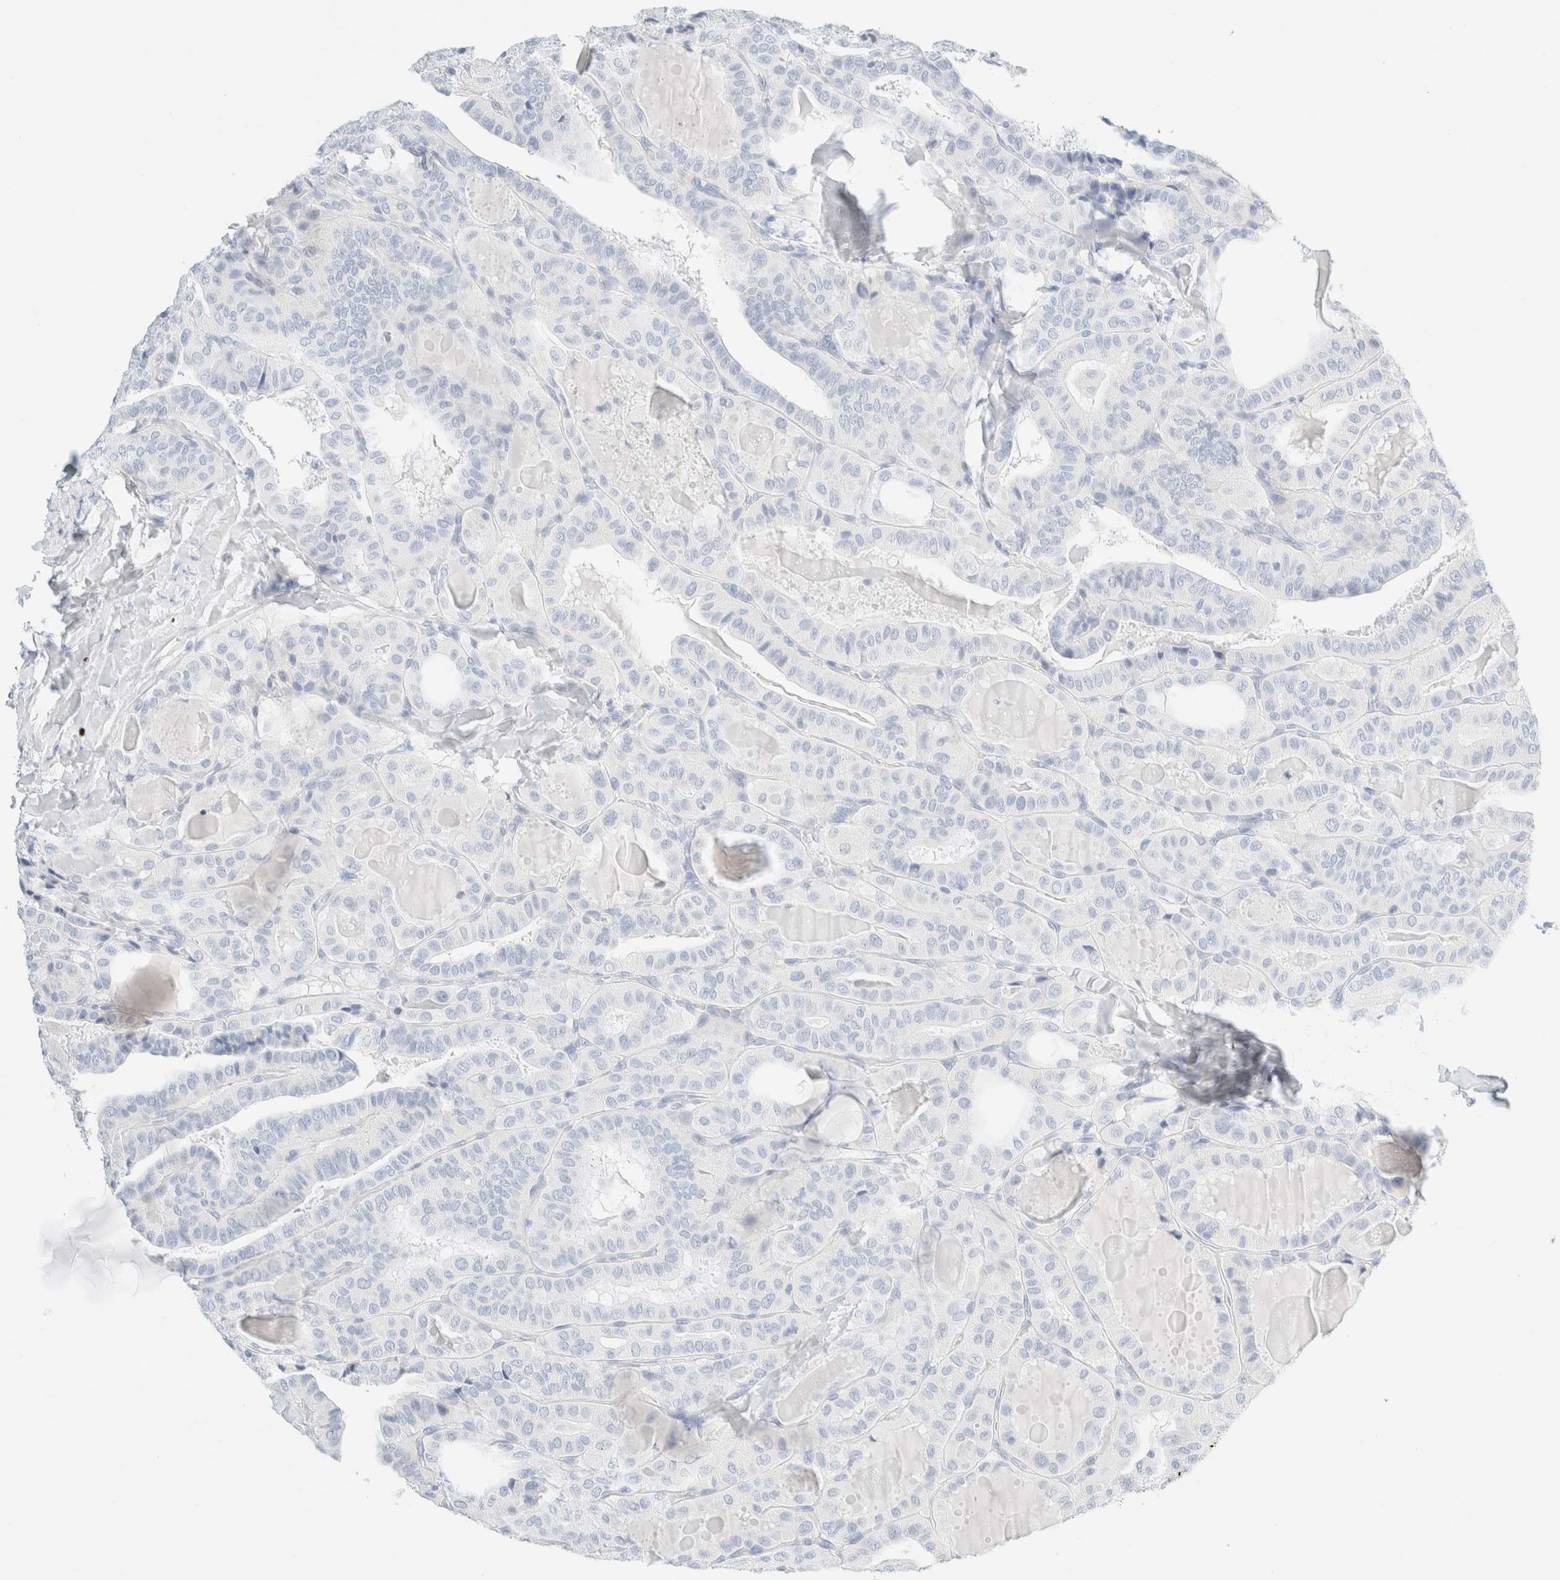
{"staining": {"intensity": "negative", "quantity": "none", "location": "none"}, "tissue": "thyroid cancer", "cell_type": "Tumor cells", "image_type": "cancer", "snomed": [{"axis": "morphology", "description": "Papillary adenocarcinoma, NOS"}, {"axis": "topography", "description": "Thyroid gland"}], "caption": "Tumor cells are negative for brown protein staining in papillary adenocarcinoma (thyroid). Brightfield microscopy of immunohistochemistry stained with DAB (3,3'-diaminobenzidine) (brown) and hematoxylin (blue), captured at high magnification.", "gene": "DPYS", "patient": {"sex": "male", "age": 77}}